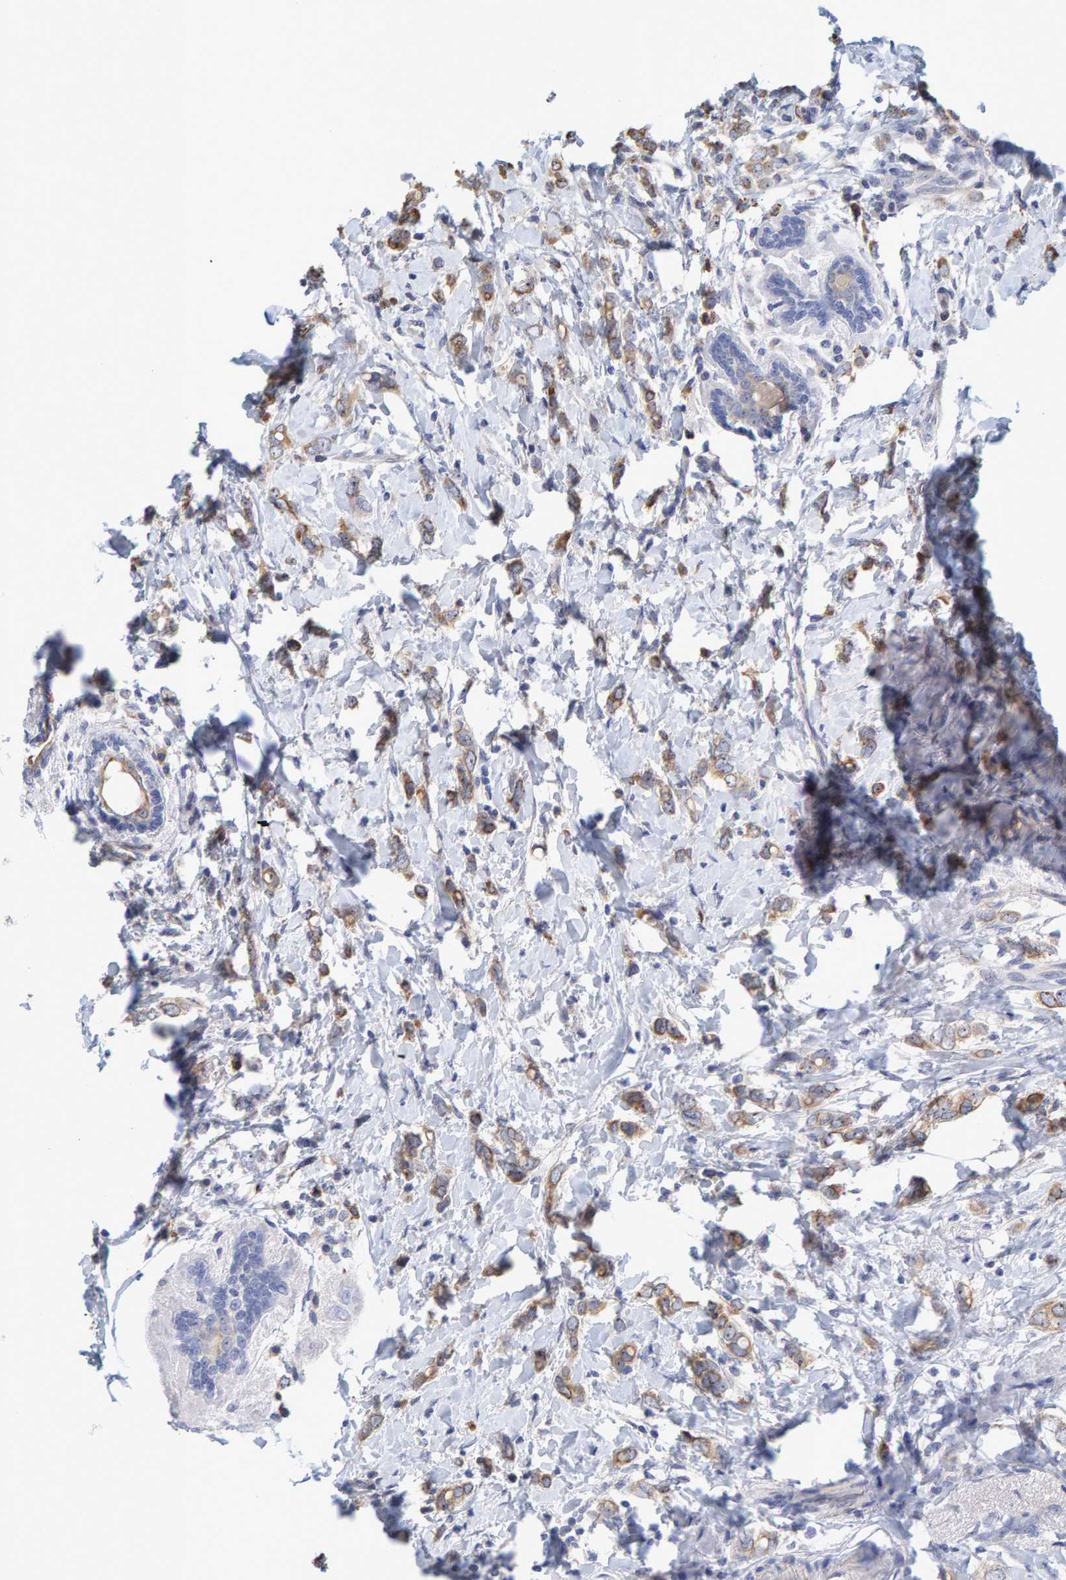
{"staining": {"intensity": "moderate", "quantity": ">75%", "location": "cytoplasmic/membranous"}, "tissue": "breast cancer", "cell_type": "Tumor cells", "image_type": "cancer", "snomed": [{"axis": "morphology", "description": "Normal tissue, NOS"}, {"axis": "morphology", "description": "Lobular carcinoma"}, {"axis": "topography", "description": "Breast"}], "caption": "Human breast cancer (lobular carcinoma) stained with a brown dye shows moderate cytoplasmic/membranous positive positivity in about >75% of tumor cells.", "gene": "ZNF77", "patient": {"sex": "female", "age": 47}}